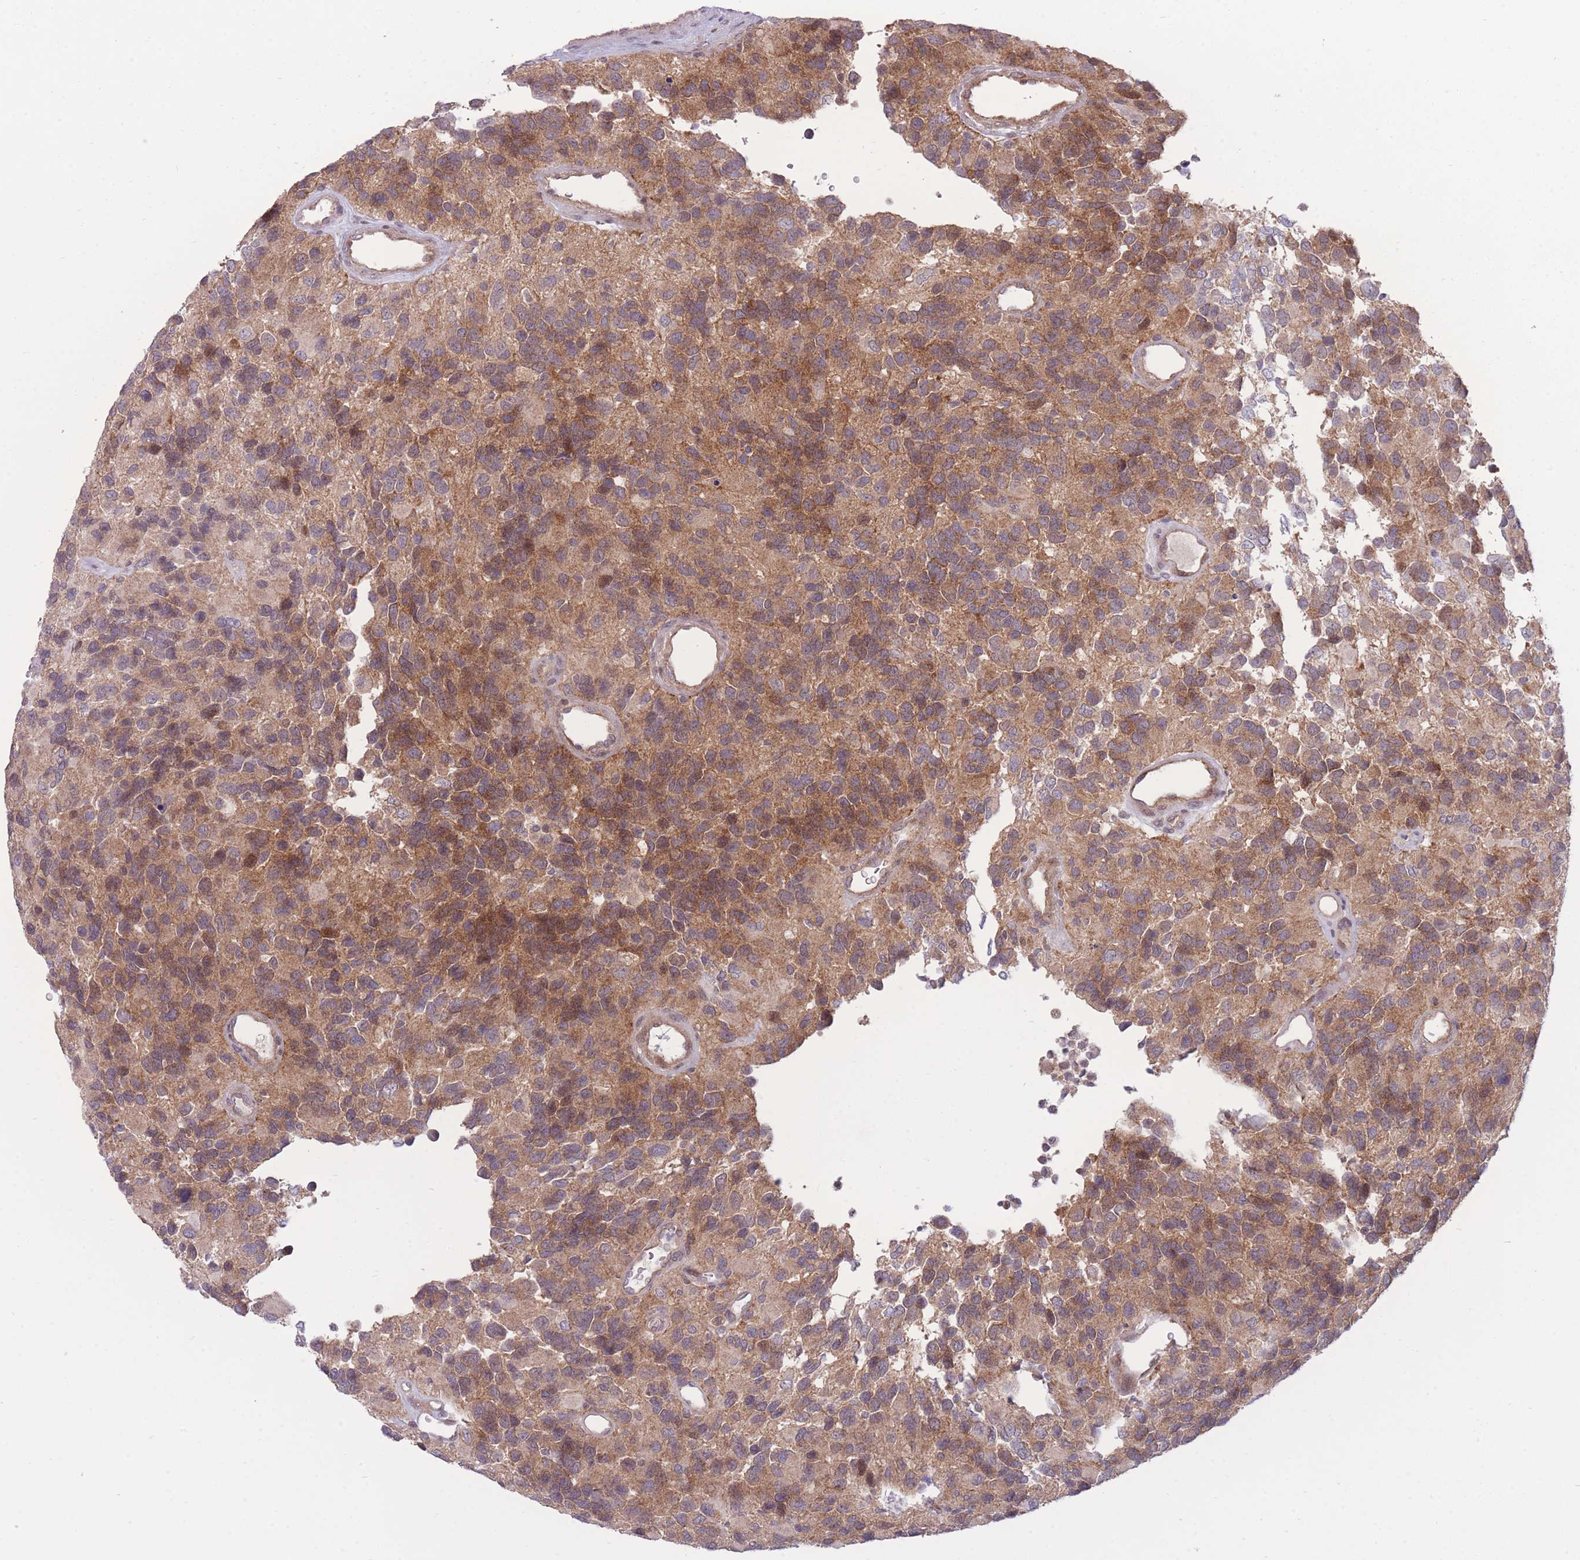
{"staining": {"intensity": "moderate", "quantity": ">75%", "location": "cytoplasmic/membranous"}, "tissue": "glioma", "cell_type": "Tumor cells", "image_type": "cancer", "snomed": [{"axis": "morphology", "description": "Glioma, malignant, High grade"}, {"axis": "topography", "description": "Brain"}], "caption": "Protein staining of malignant glioma (high-grade) tissue reveals moderate cytoplasmic/membranous expression in about >75% of tumor cells.", "gene": "RIC8A", "patient": {"sex": "male", "age": 77}}